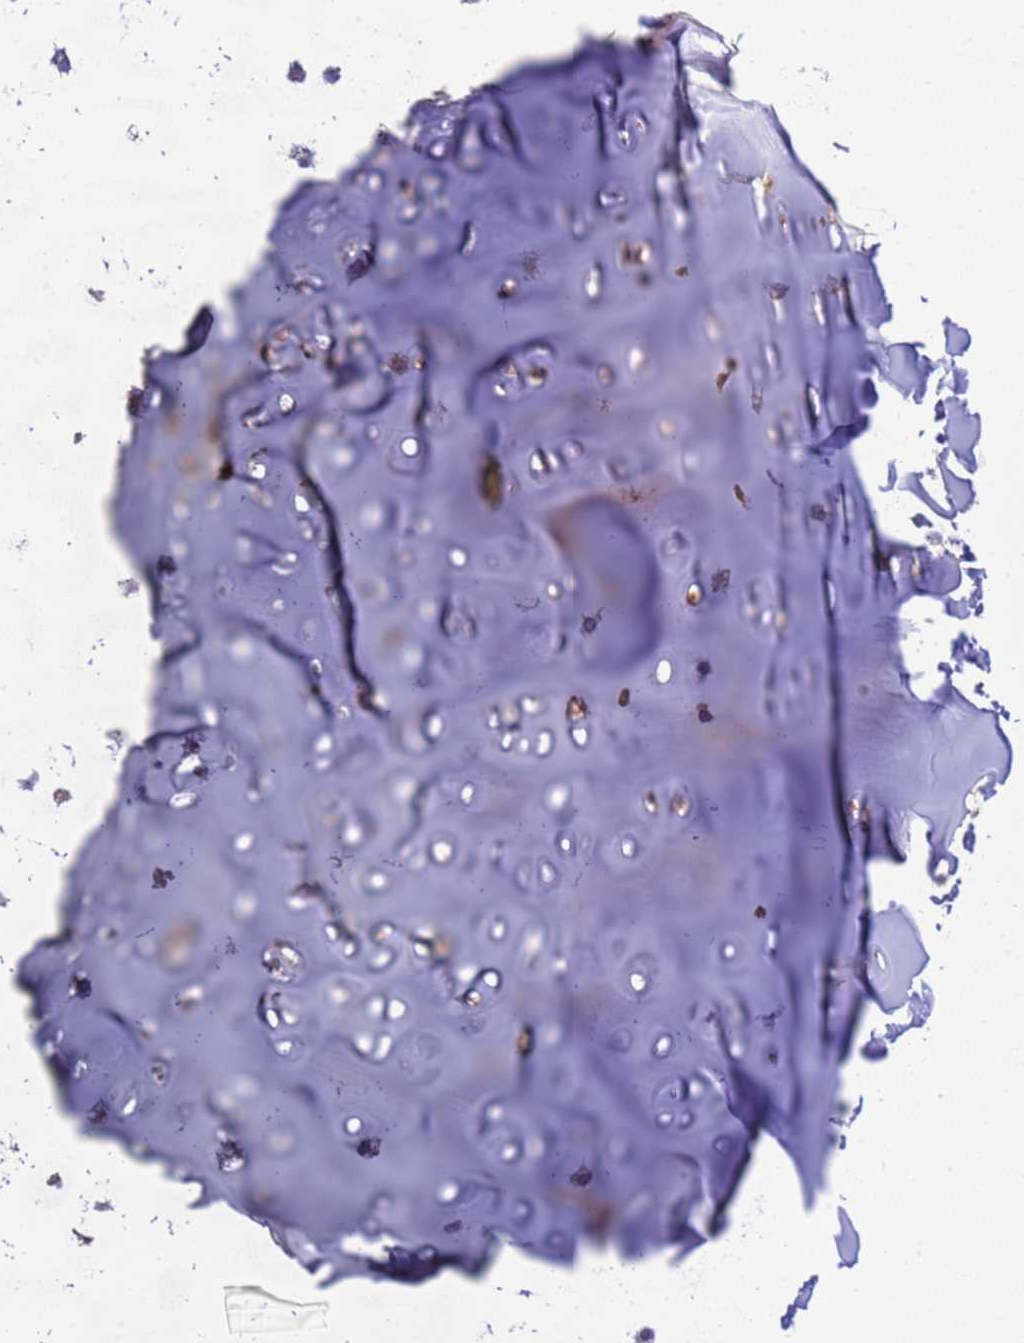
{"staining": {"intensity": "negative", "quantity": "none", "location": "none"}, "tissue": "adipose tissue", "cell_type": "Adipocytes", "image_type": "normal", "snomed": [{"axis": "morphology", "description": "Normal tissue, NOS"}, {"axis": "morphology", "description": "Basal cell carcinoma"}, {"axis": "topography", "description": "Cartilage tissue"}, {"axis": "topography", "description": "Nasopharynx"}, {"axis": "topography", "description": "Oral tissue"}], "caption": "A photomicrograph of adipose tissue stained for a protein demonstrates no brown staining in adipocytes. (IHC, brightfield microscopy, high magnification).", "gene": "C12orf43", "patient": {"sex": "female", "age": 77}}